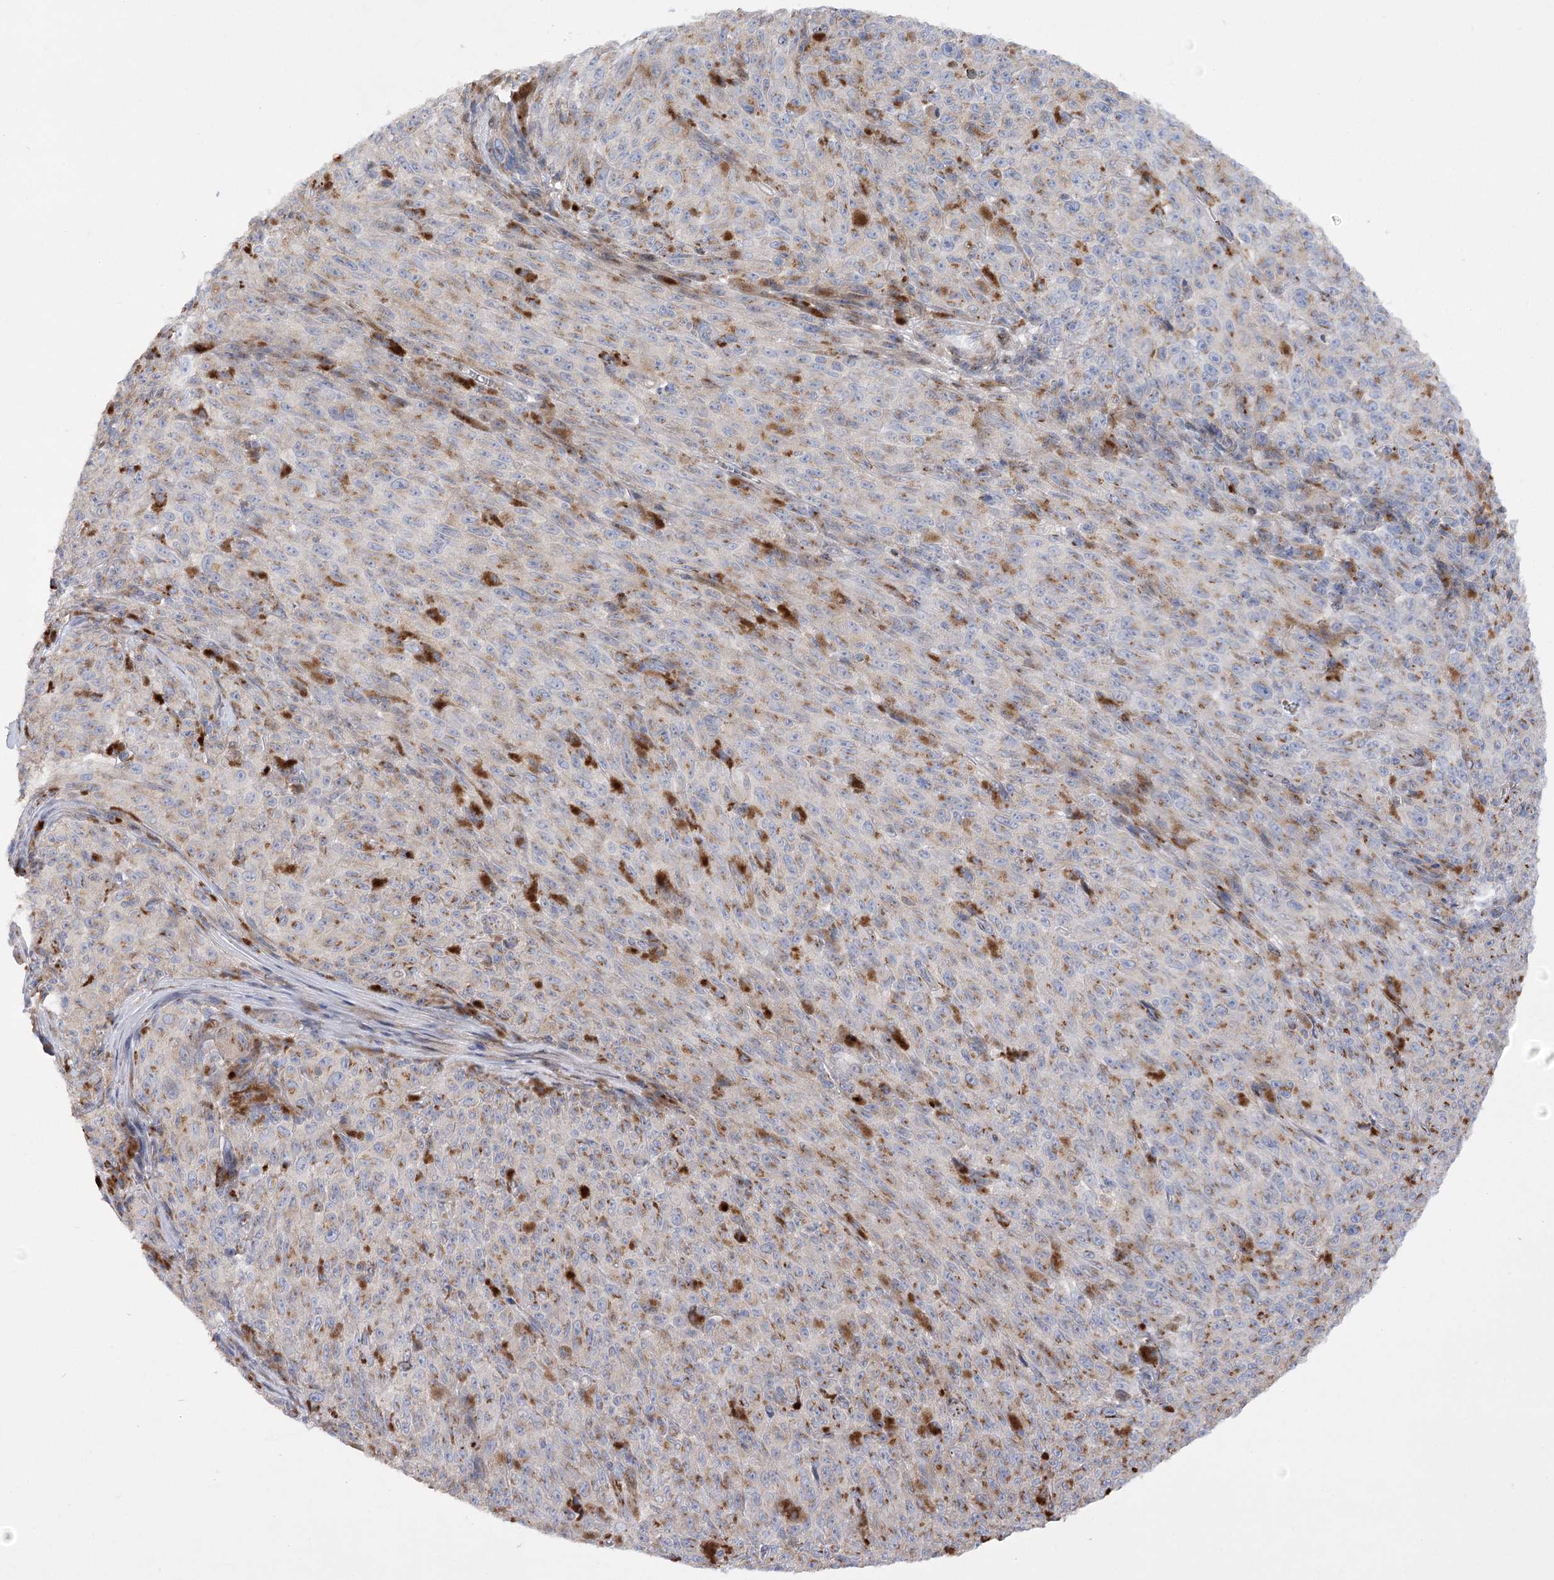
{"staining": {"intensity": "moderate", "quantity": "25%-75%", "location": "cytoplasmic/membranous"}, "tissue": "melanoma", "cell_type": "Tumor cells", "image_type": "cancer", "snomed": [{"axis": "morphology", "description": "Malignant melanoma, NOS"}, {"axis": "topography", "description": "Skin"}], "caption": "A high-resolution histopathology image shows immunohistochemistry (IHC) staining of malignant melanoma, which exhibits moderate cytoplasmic/membranous positivity in about 25%-75% of tumor cells.", "gene": "NME7", "patient": {"sex": "female", "age": 82}}